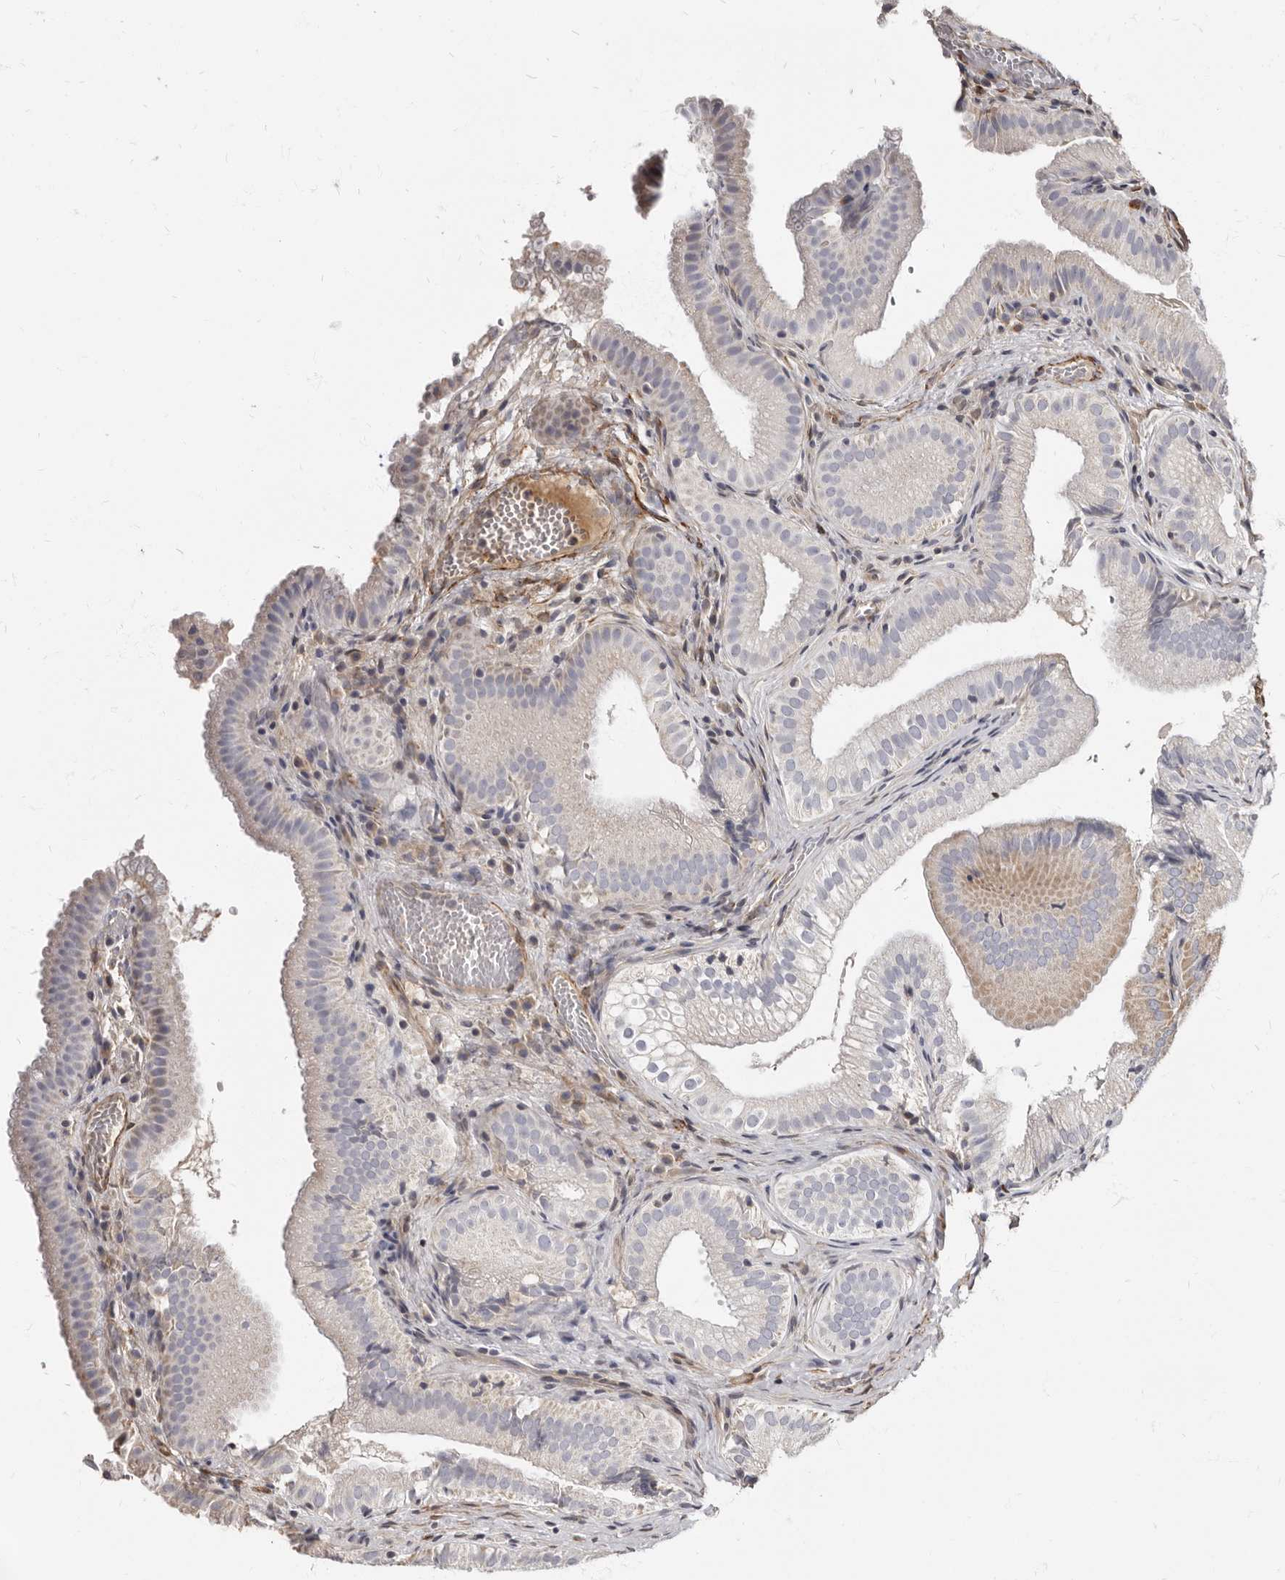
{"staining": {"intensity": "weak", "quantity": "<25%", "location": "cytoplasmic/membranous"}, "tissue": "gallbladder", "cell_type": "Glandular cells", "image_type": "normal", "snomed": [{"axis": "morphology", "description": "Normal tissue, NOS"}, {"axis": "topography", "description": "Gallbladder"}], "caption": "Glandular cells show no significant positivity in normal gallbladder. The staining is performed using DAB (3,3'-diaminobenzidine) brown chromogen with nuclei counter-stained in using hematoxylin.", "gene": "MRGPRF", "patient": {"sex": "female", "age": 30}}